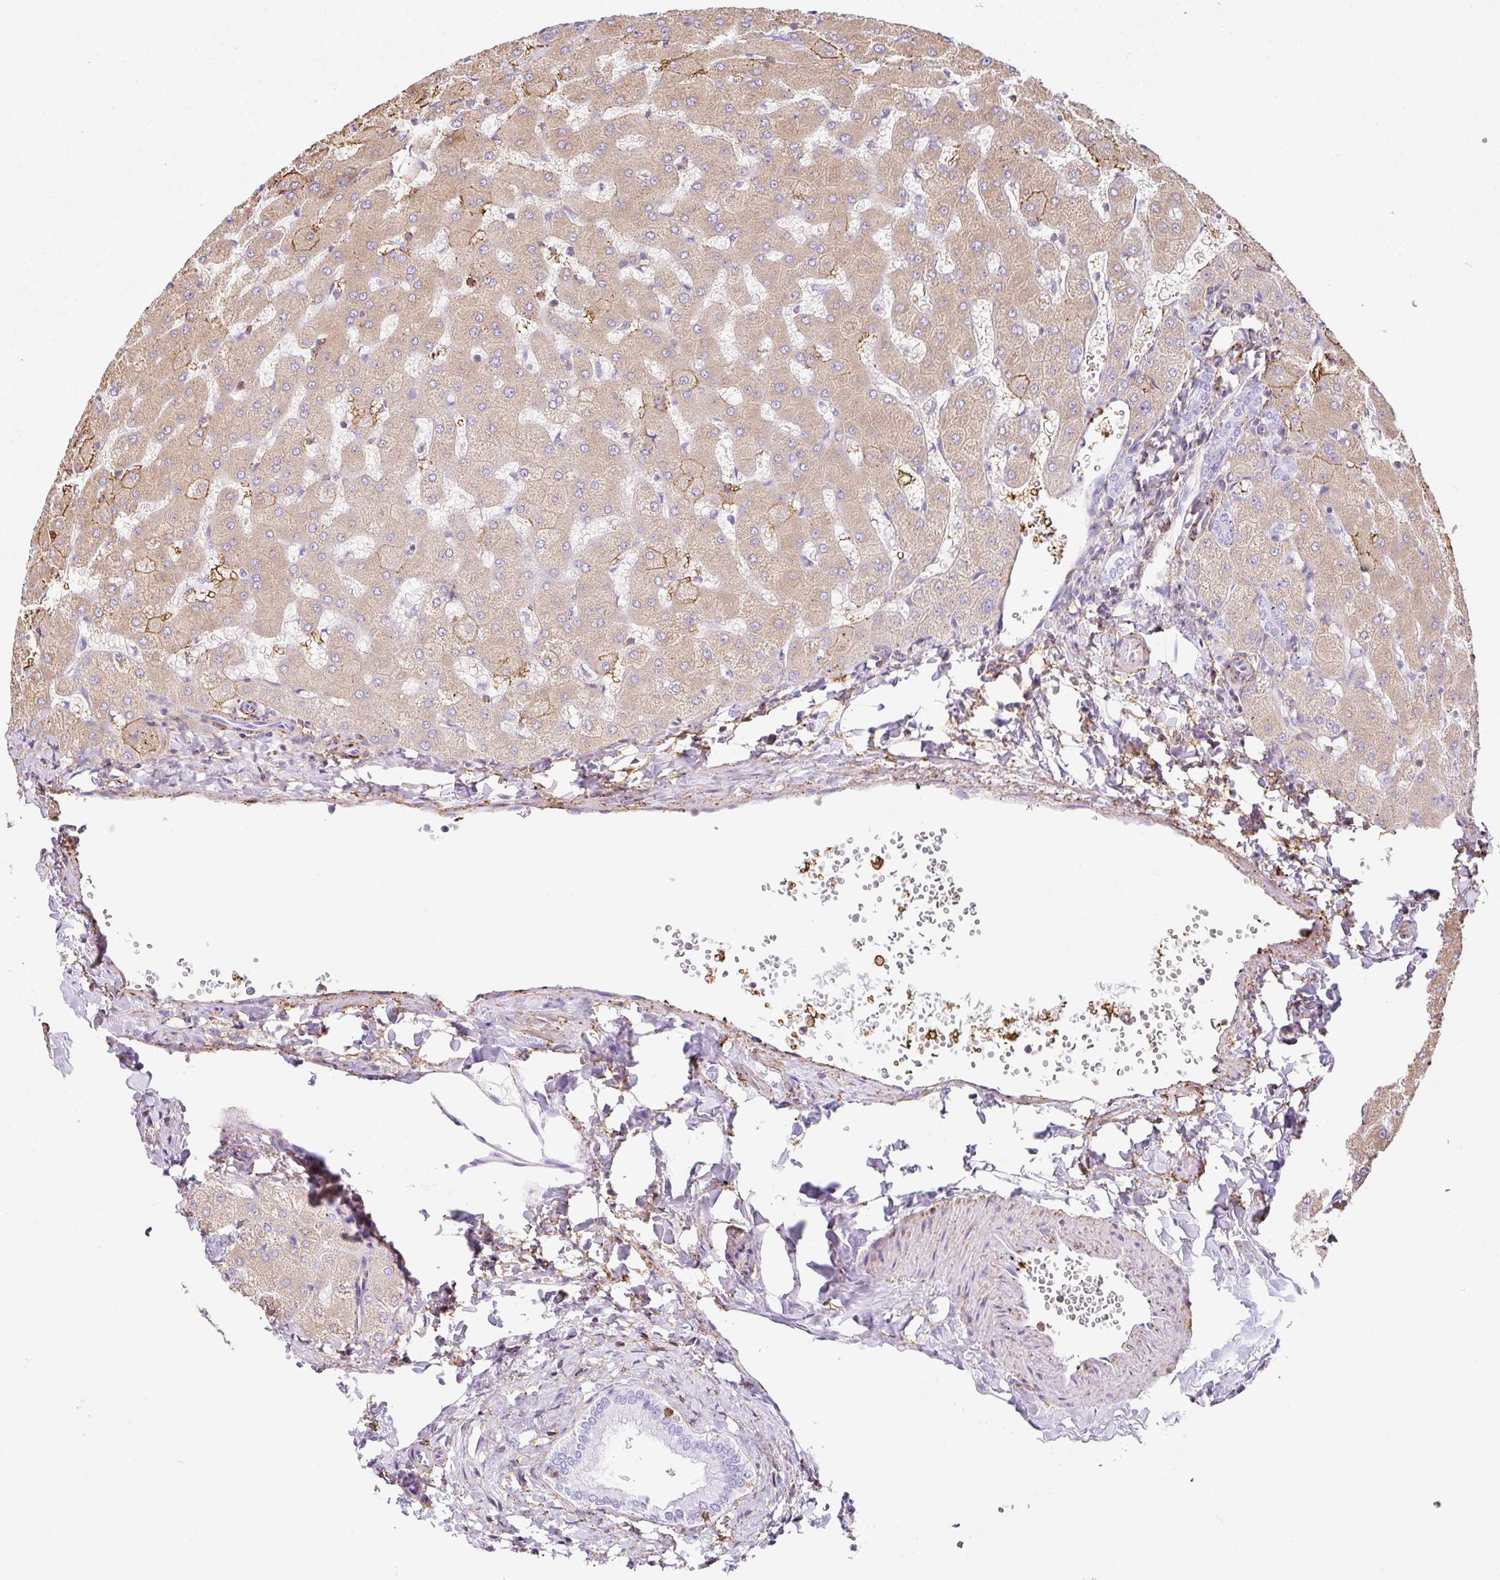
{"staining": {"intensity": "negative", "quantity": "none", "location": "none"}, "tissue": "liver", "cell_type": "Cholangiocytes", "image_type": "normal", "snomed": [{"axis": "morphology", "description": "Normal tissue, NOS"}, {"axis": "topography", "description": "Liver"}], "caption": "The micrograph displays no significant positivity in cholangiocytes of liver. The staining was performed using DAB (3,3'-diaminobenzidine) to visualize the protein expression in brown, while the nuclei were stained in blue with hematoxylin (Magnification: 20x).", "gene": "MTTP", "patient": {"sex": "female", "age": 63}}